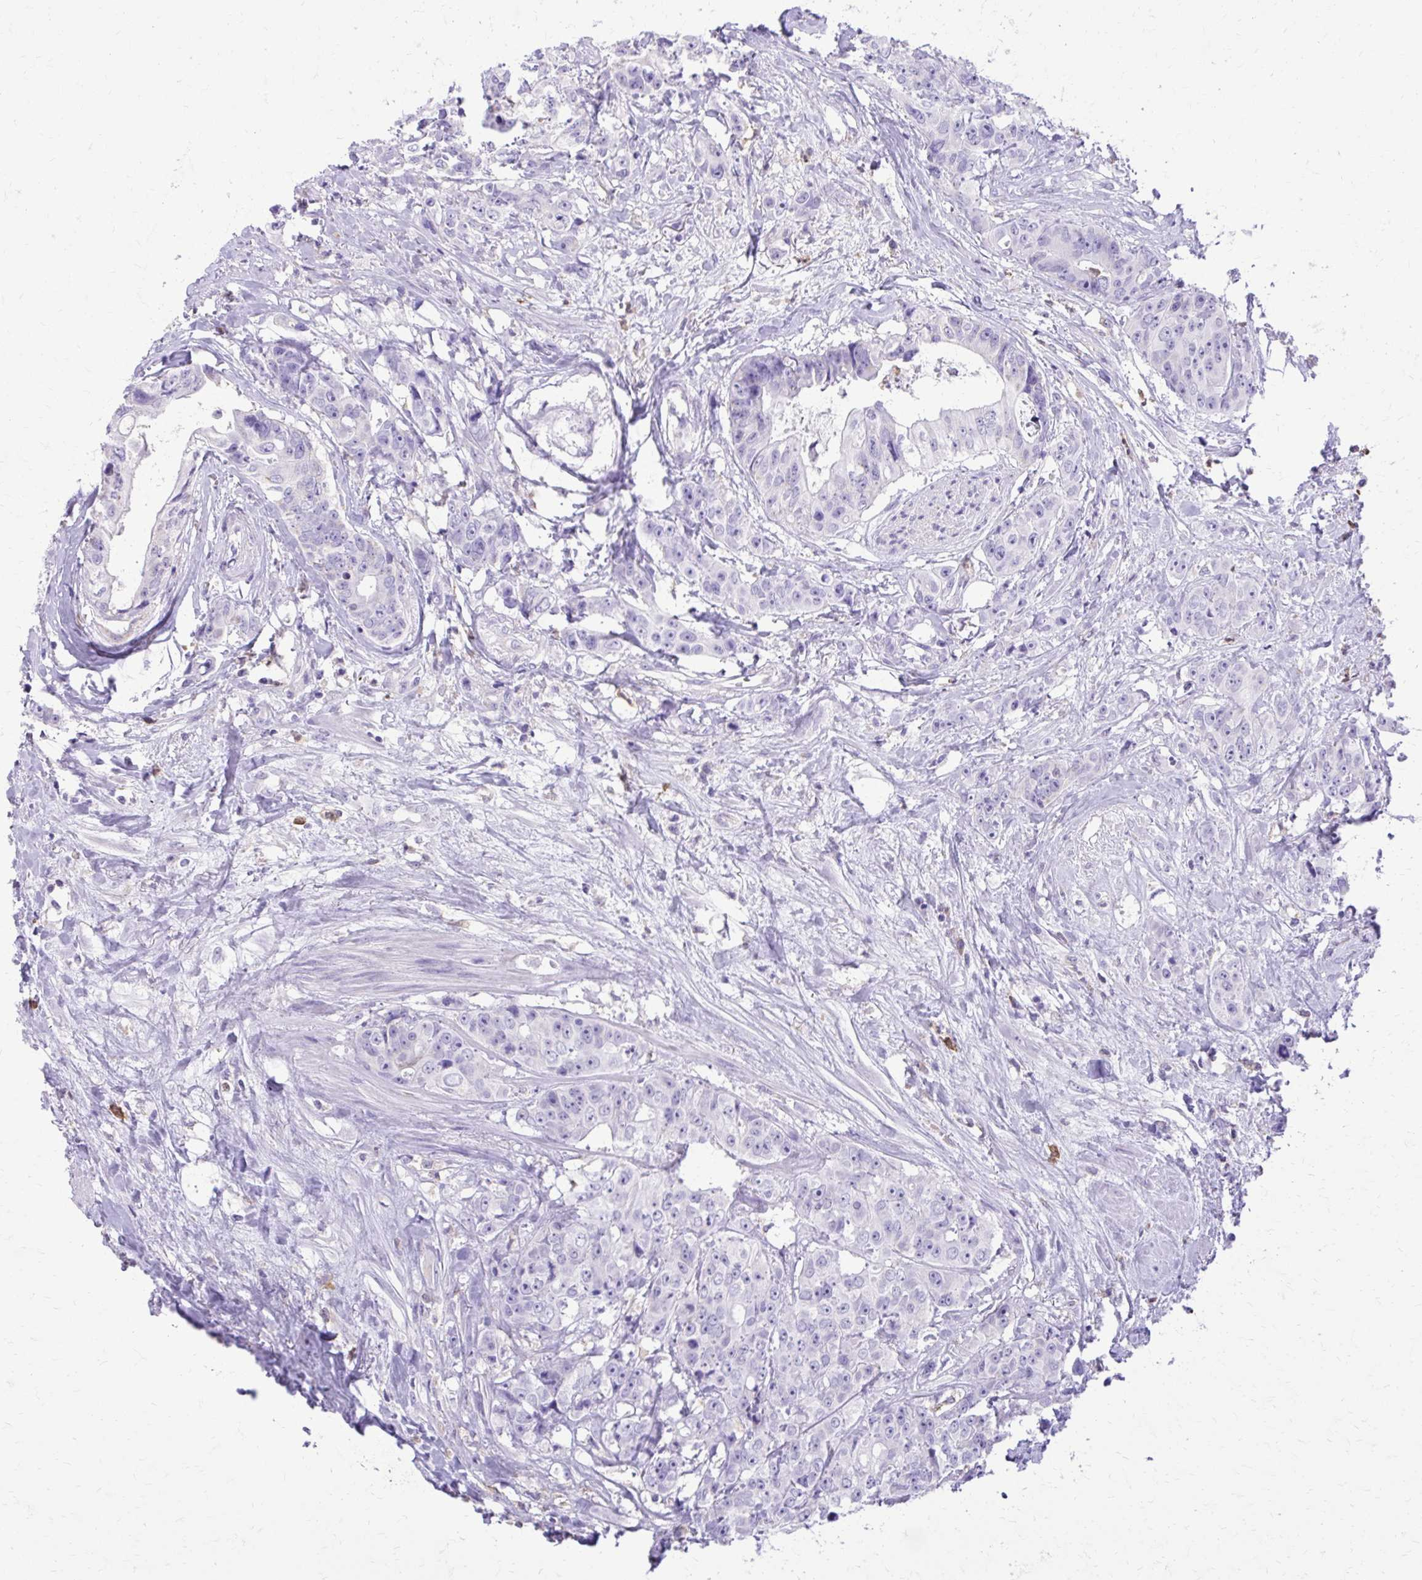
{"staining": {"intensity": "negative", "quantity": "none", "location": "none"}, "tissue": "colorectal cancer", "cell_type": "Tumor cells", "image_type": "cancer", "snomed": [{"axis": "morphology", "description": "Adenocarcinoma, NOS"}, {"axis": "topography", "description": "Rectum"}], "caption": "The histopathology image exhibits no significant positivity in tumor cells of colorectal adenocarcinoma.", "gene": "CAT", "patient": {"sex": "female", "age": 62}}